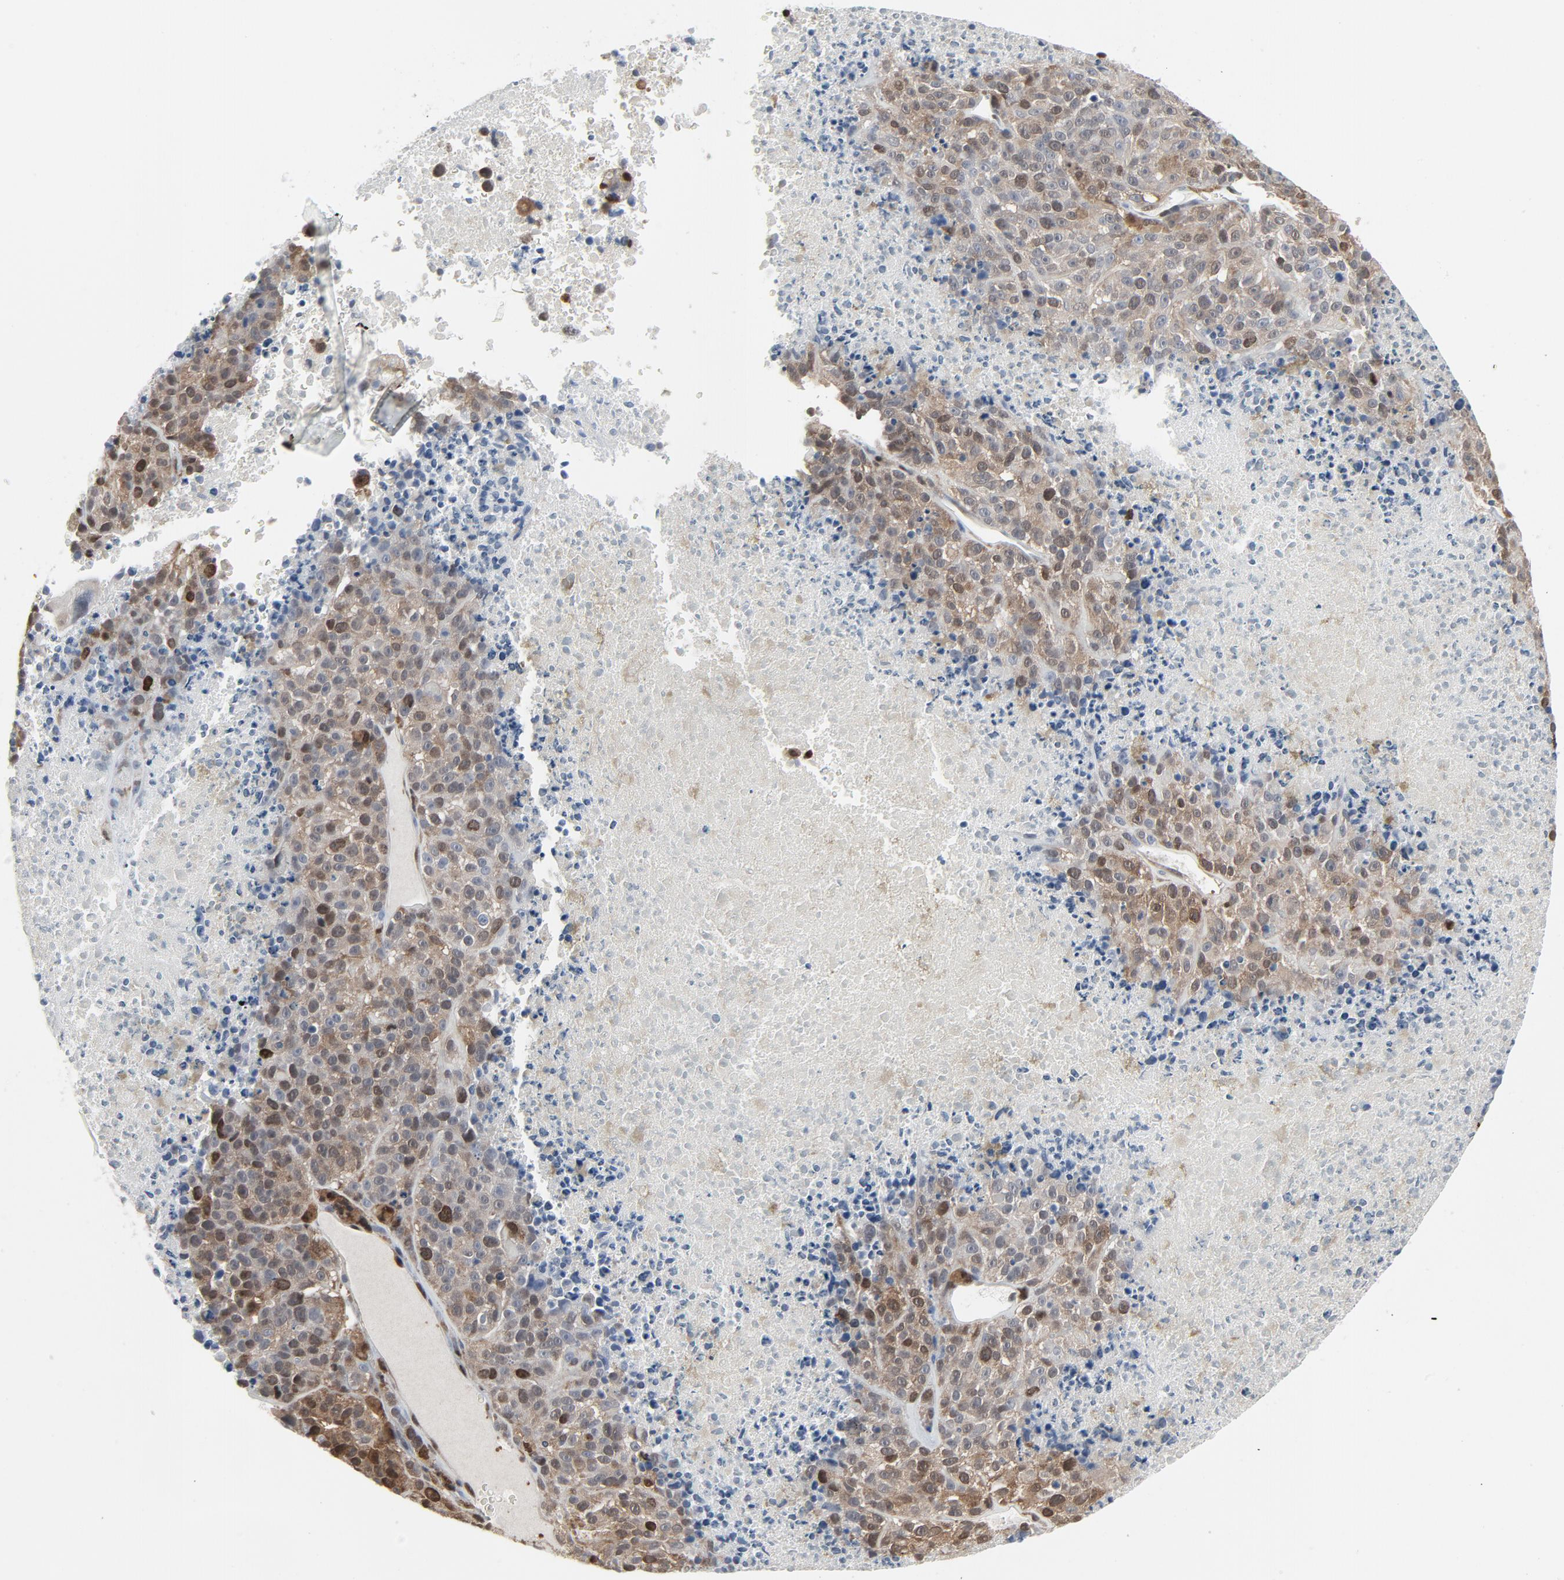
{"staining": {"intensity": "strong", "quantity": ">75%", "location": "cytoplasmic/membranous,nuclear"}, "tissue": "melanoma", "cell_type": "Tumor cells", "image_type": "cancer", "snomed": [{"axis": "morphology", "description": "Malignant melanoma, Metastatic site"}, {"axis": "topography", "description": "Cerebral cortex"}], "caption": "Human malignant melanoma (metastatic site) stained for a protein (brown) reveals strong cytoplasmic/membranous and nuclear positive staining in about >75% of tumor cells.", "gene": "STAT5A", "patient": {"sex": "female", "age": 52}}